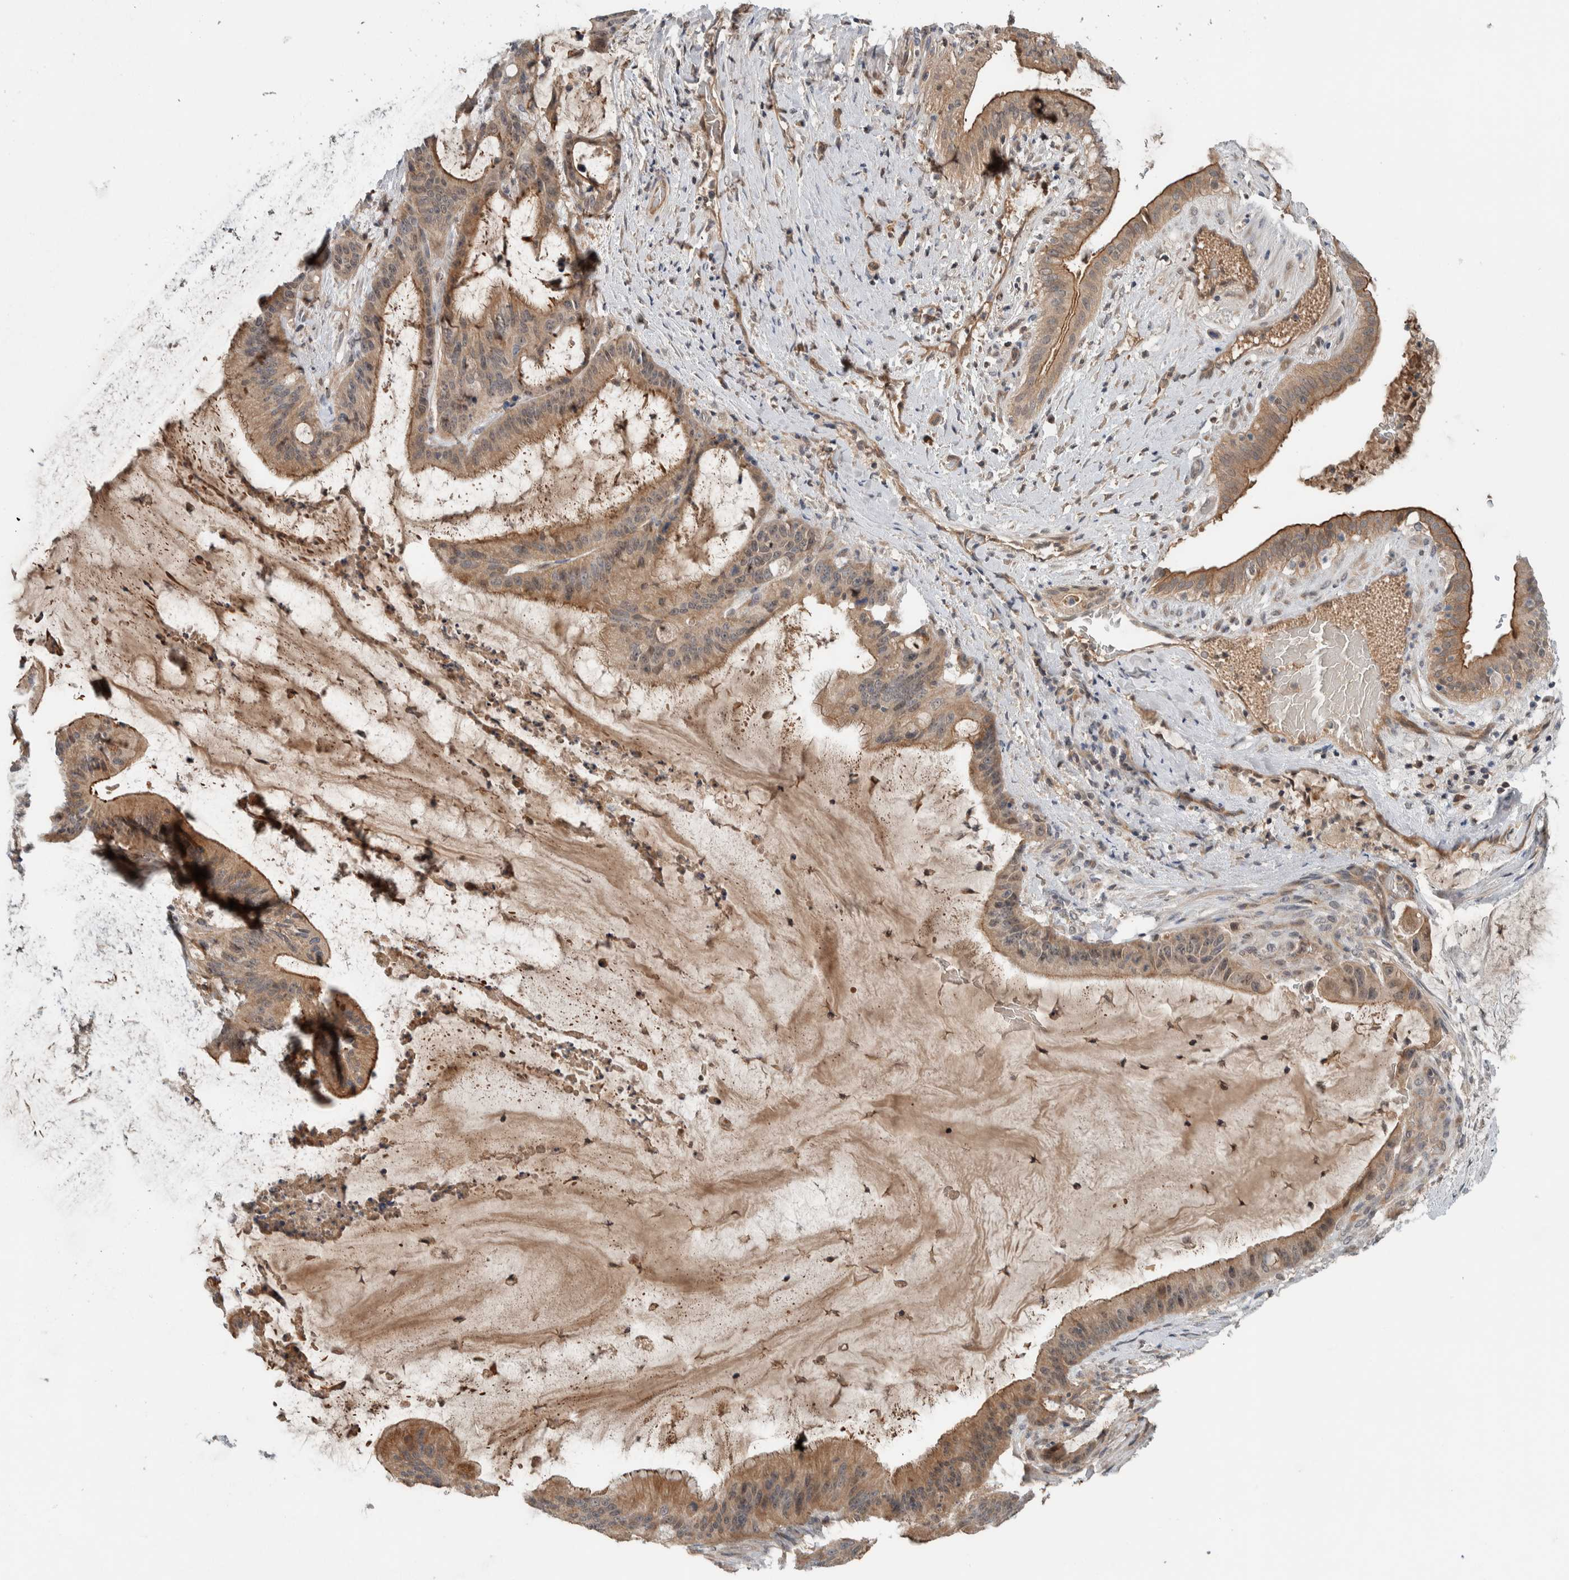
{"staining": {"intensity": "moderate", "quantity": ">75%", "location": "cytoplasmic/membranous"}, "tissue": "liver cancer", "cell_type": "Tumor cells", "image_type": "cancer", "snomed": [{"axis": "morphology", "description": "Normal tissue, NOS"}, {"axis": "morphology", "description": "Cholangiocarcinoma"}, {"axis": "topography", "description": "Liver"}, {"axis": "topography", "description": "Peripheral nerve tissue"}], "caption": "Protein staining shows moderate cytoplasmic/membranous staining in about >75% of tumor cells in liver cancer (cholangiocarcinoma).", "gene": "ARMC7", "patient": {"sex": "female", "age": 73}}